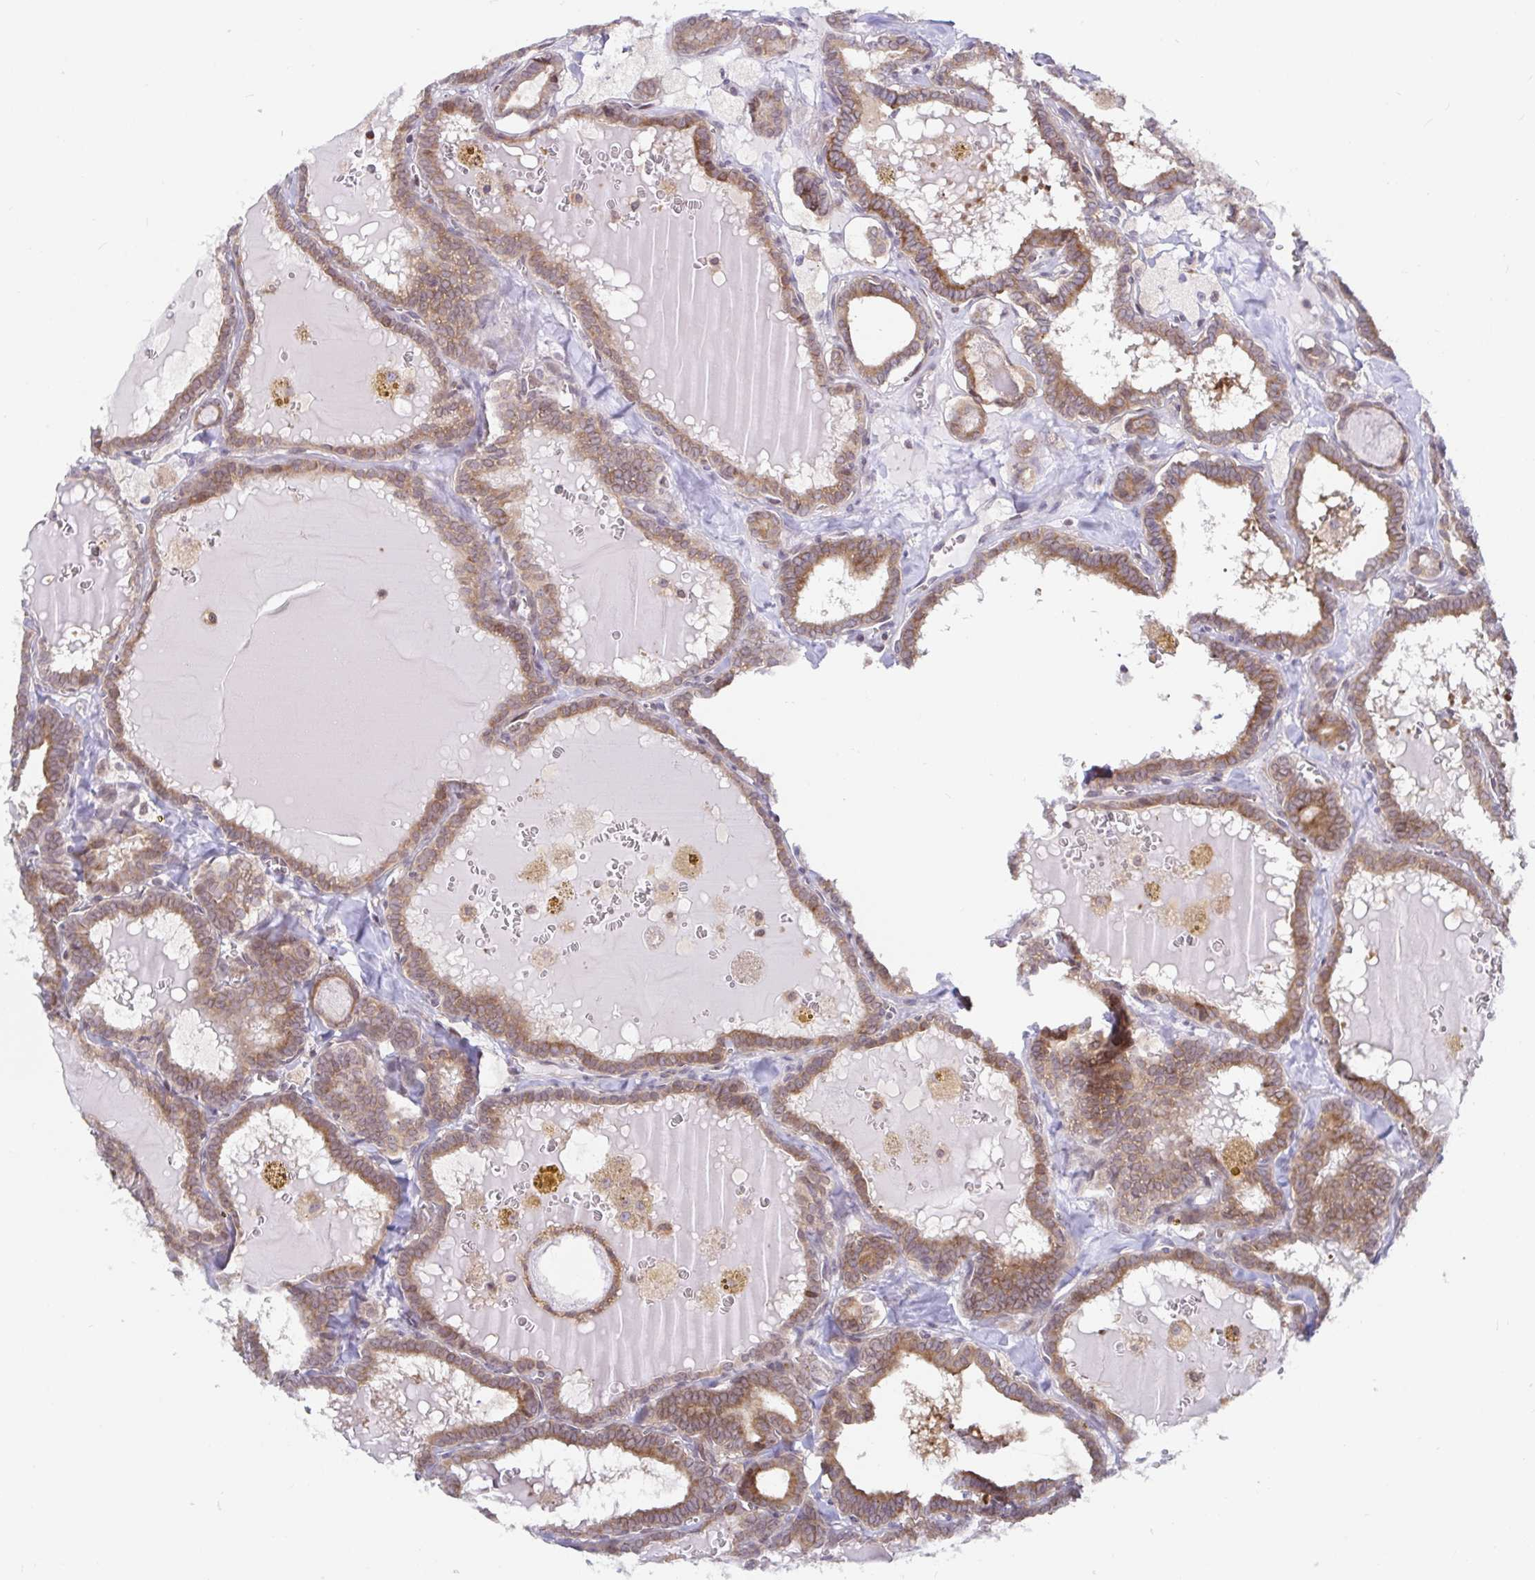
{"staining": {"intensity": "weak", "quantity": ">75%", "location": "cytoplasmic/membranous"}, "tissue": "thyroid cancer", "cell_type": "Tumor cells", "image_type": "cancer", "snomed": [{"axis": "morphology", "description": "Papillary adenocarcinoma, NOS"}, {"axis": "topography", "description": "Thyroid gland"}], "caption": "Protein staining of thyroid papillary adenocarcinoma tissue displays weak cytoplasmic/membranous positivity in approximately >75% of tumor cells.", "gene": "LARP1", "patient": {"sex": "female", "age": 39}}